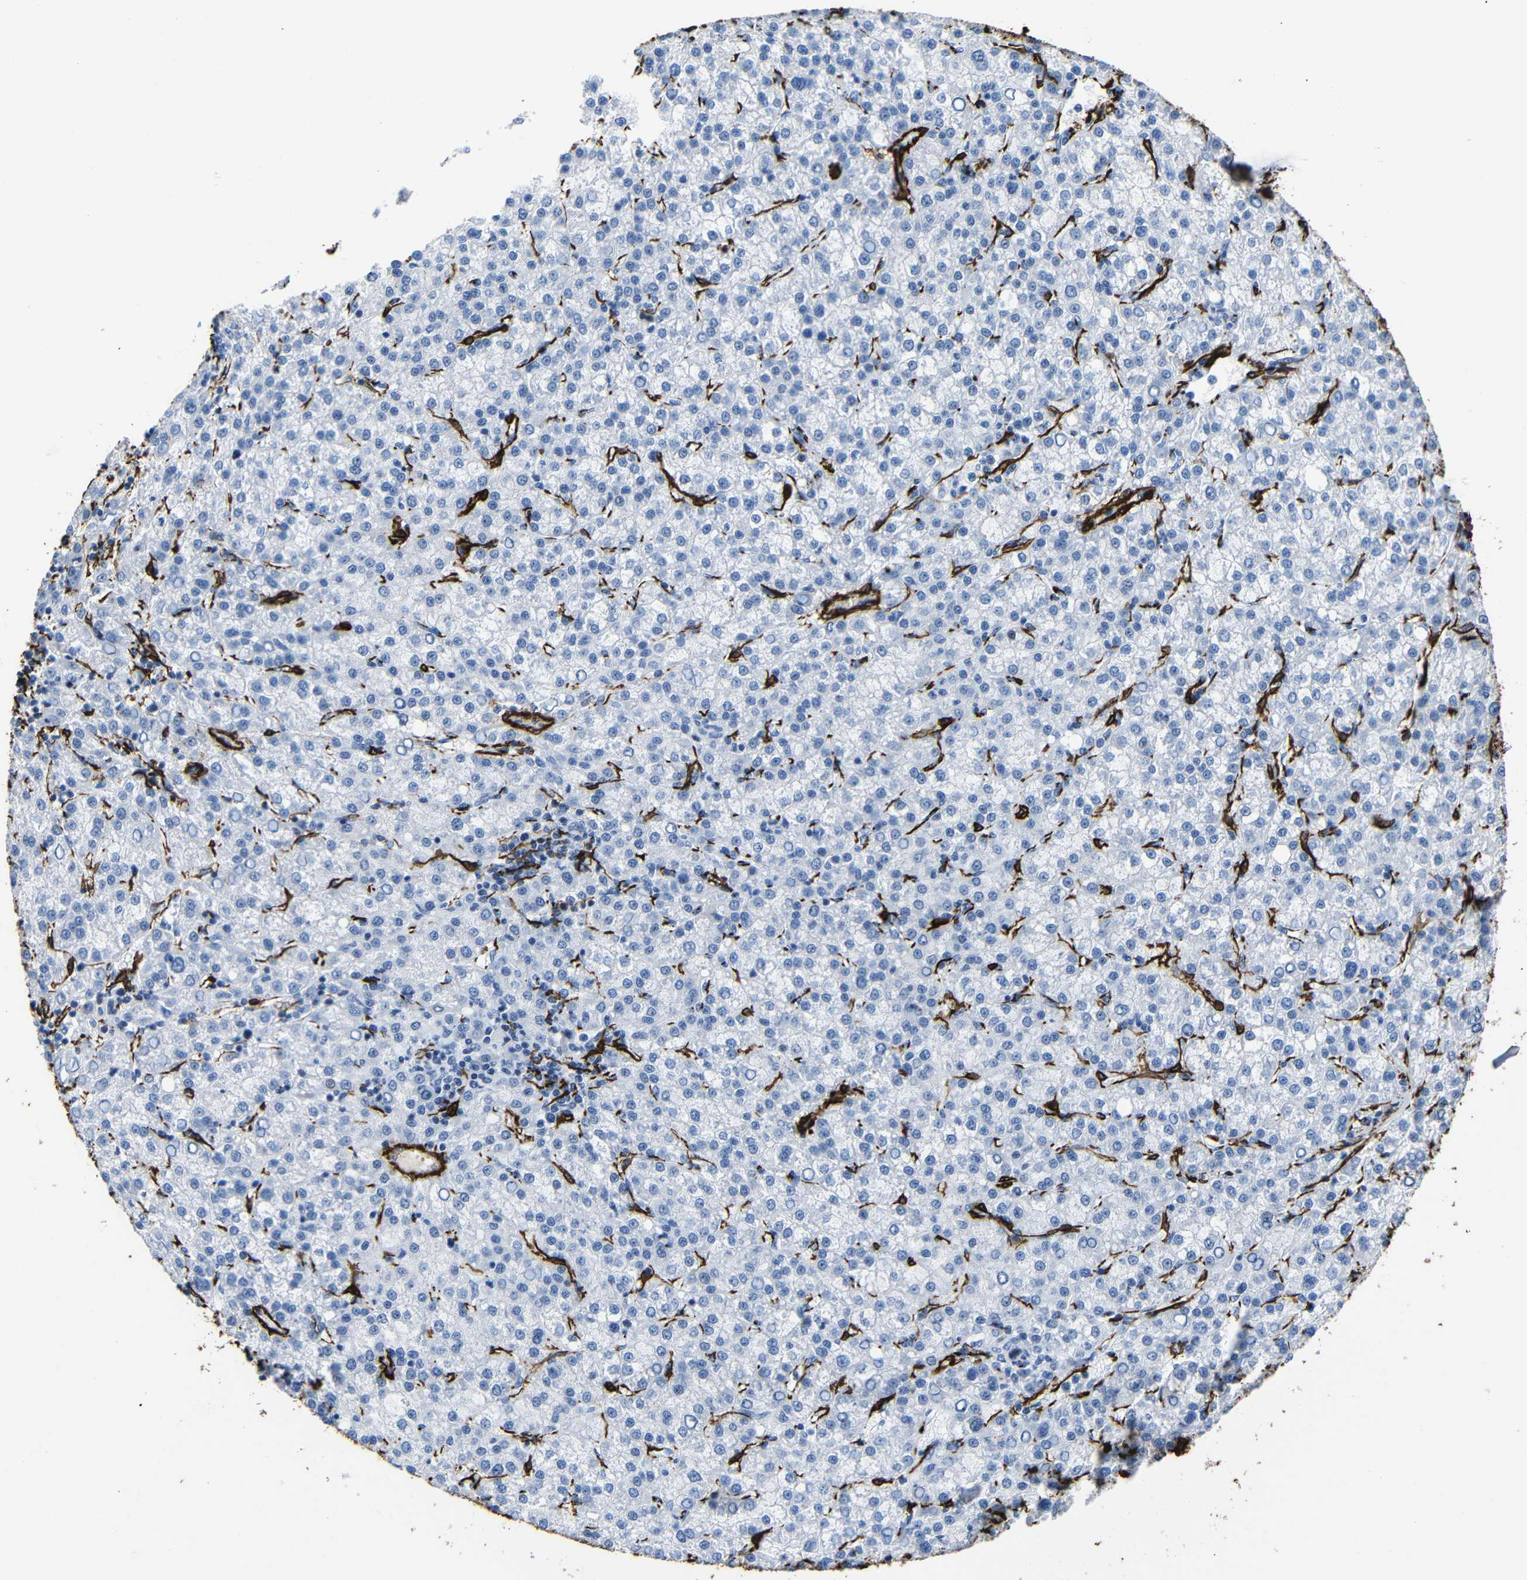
{"staining": {"intensity": "negative", "quantity": "none", "location": "none"}, "tissue": "liver cancer", "cell_type": "Tumor cells", "image_type": "cancer", "snomed": [{"axis": "morphology", "description": "Carcinoma, Hepatocellular, NOS"}, {"axis": "topography", "description": "Liver"}], "caption": "The histopathology image shows no significant expression in tumor cells of liver cancer (hepatocellular carcinoma).", "gene": "ACTA2", "patient": {"sex": "female", "age": 58}}